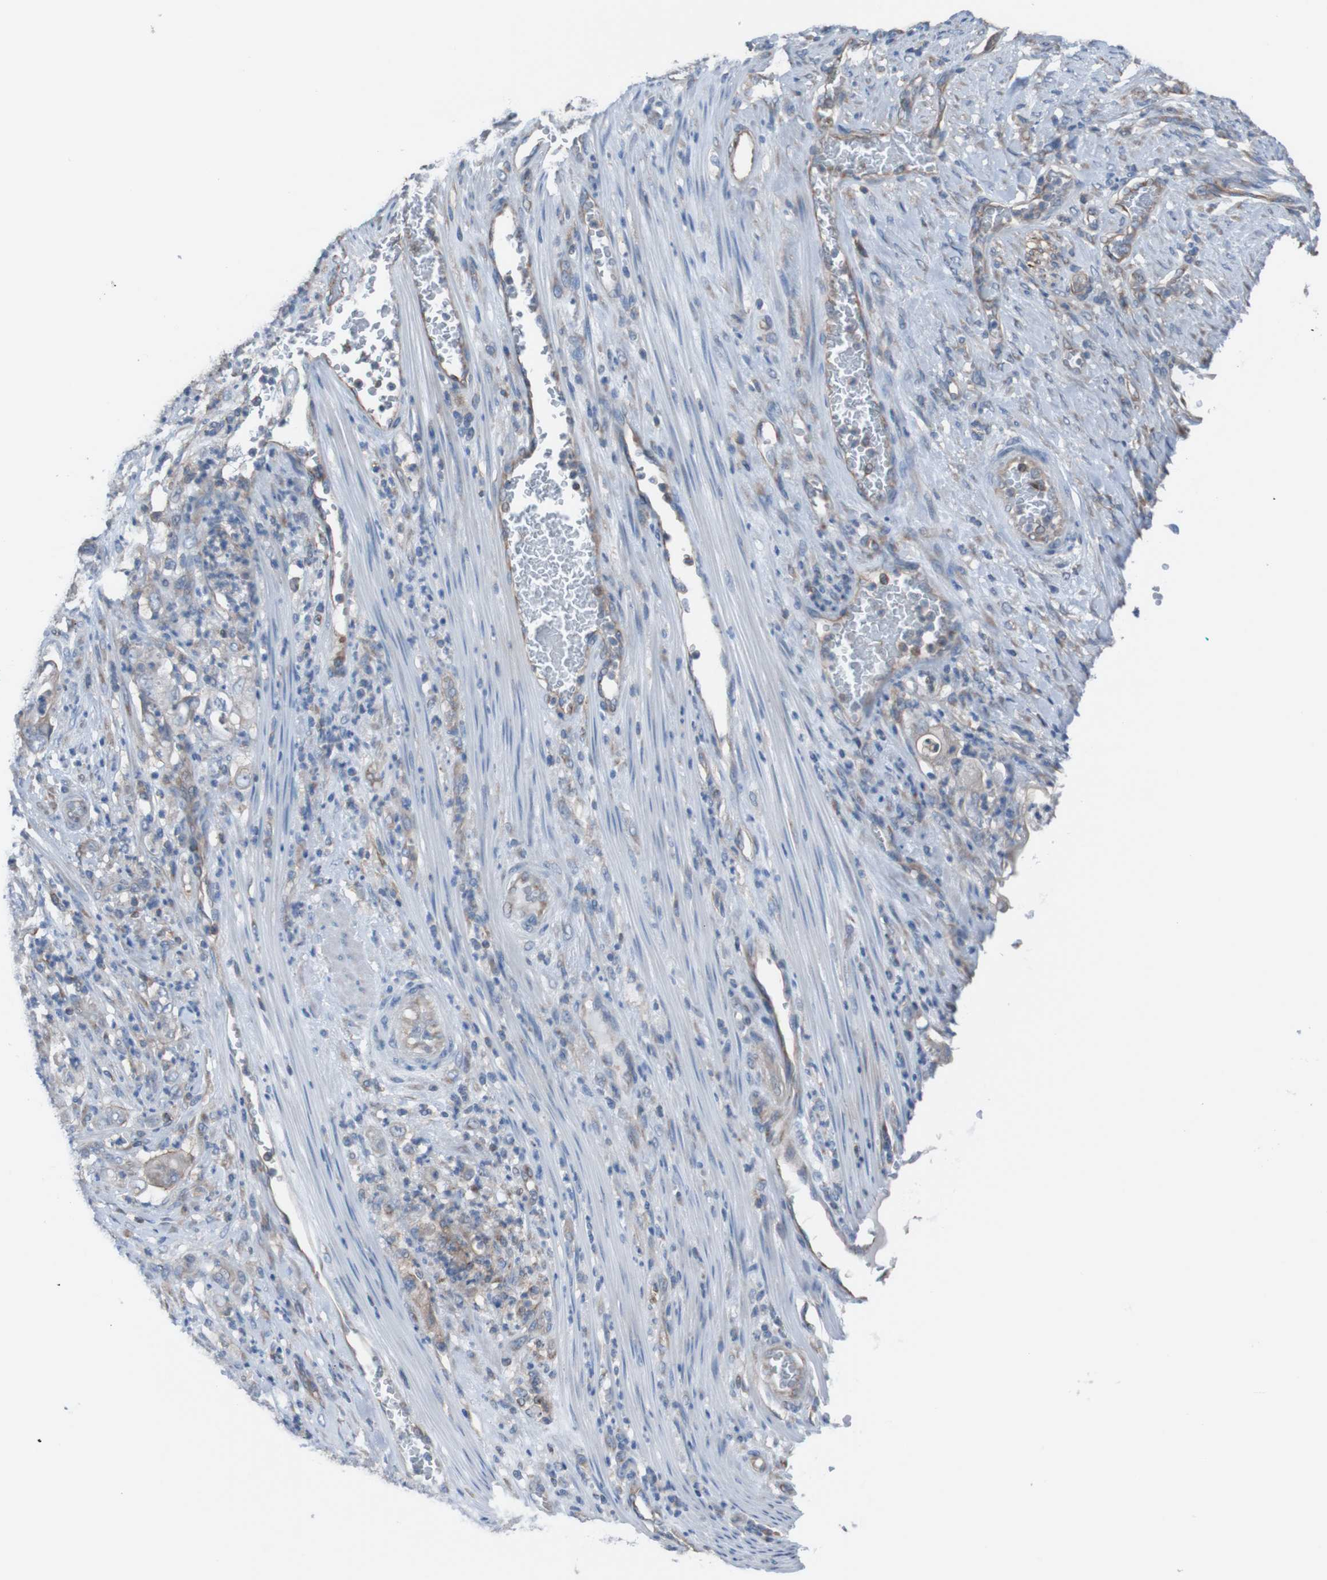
{"staining": {"intensity": "weak", "quantity": "<25%", "location": "cytoplasmic/membranous"}, "tissue": "stomach cancer", "cell_type": "Tumor cells", "image_type": "cancer", "snomed": [{"axis": "morphology", "description": "Adenocarcinoma, NOS"}, {"axis": "topography", "description": "Stomach"}], "caption": "There is no significant expression in tumor cells of stomach adenocarcinoma.", "gene": "MINAR1", "patient": {"sex": "female", "age": 73}}